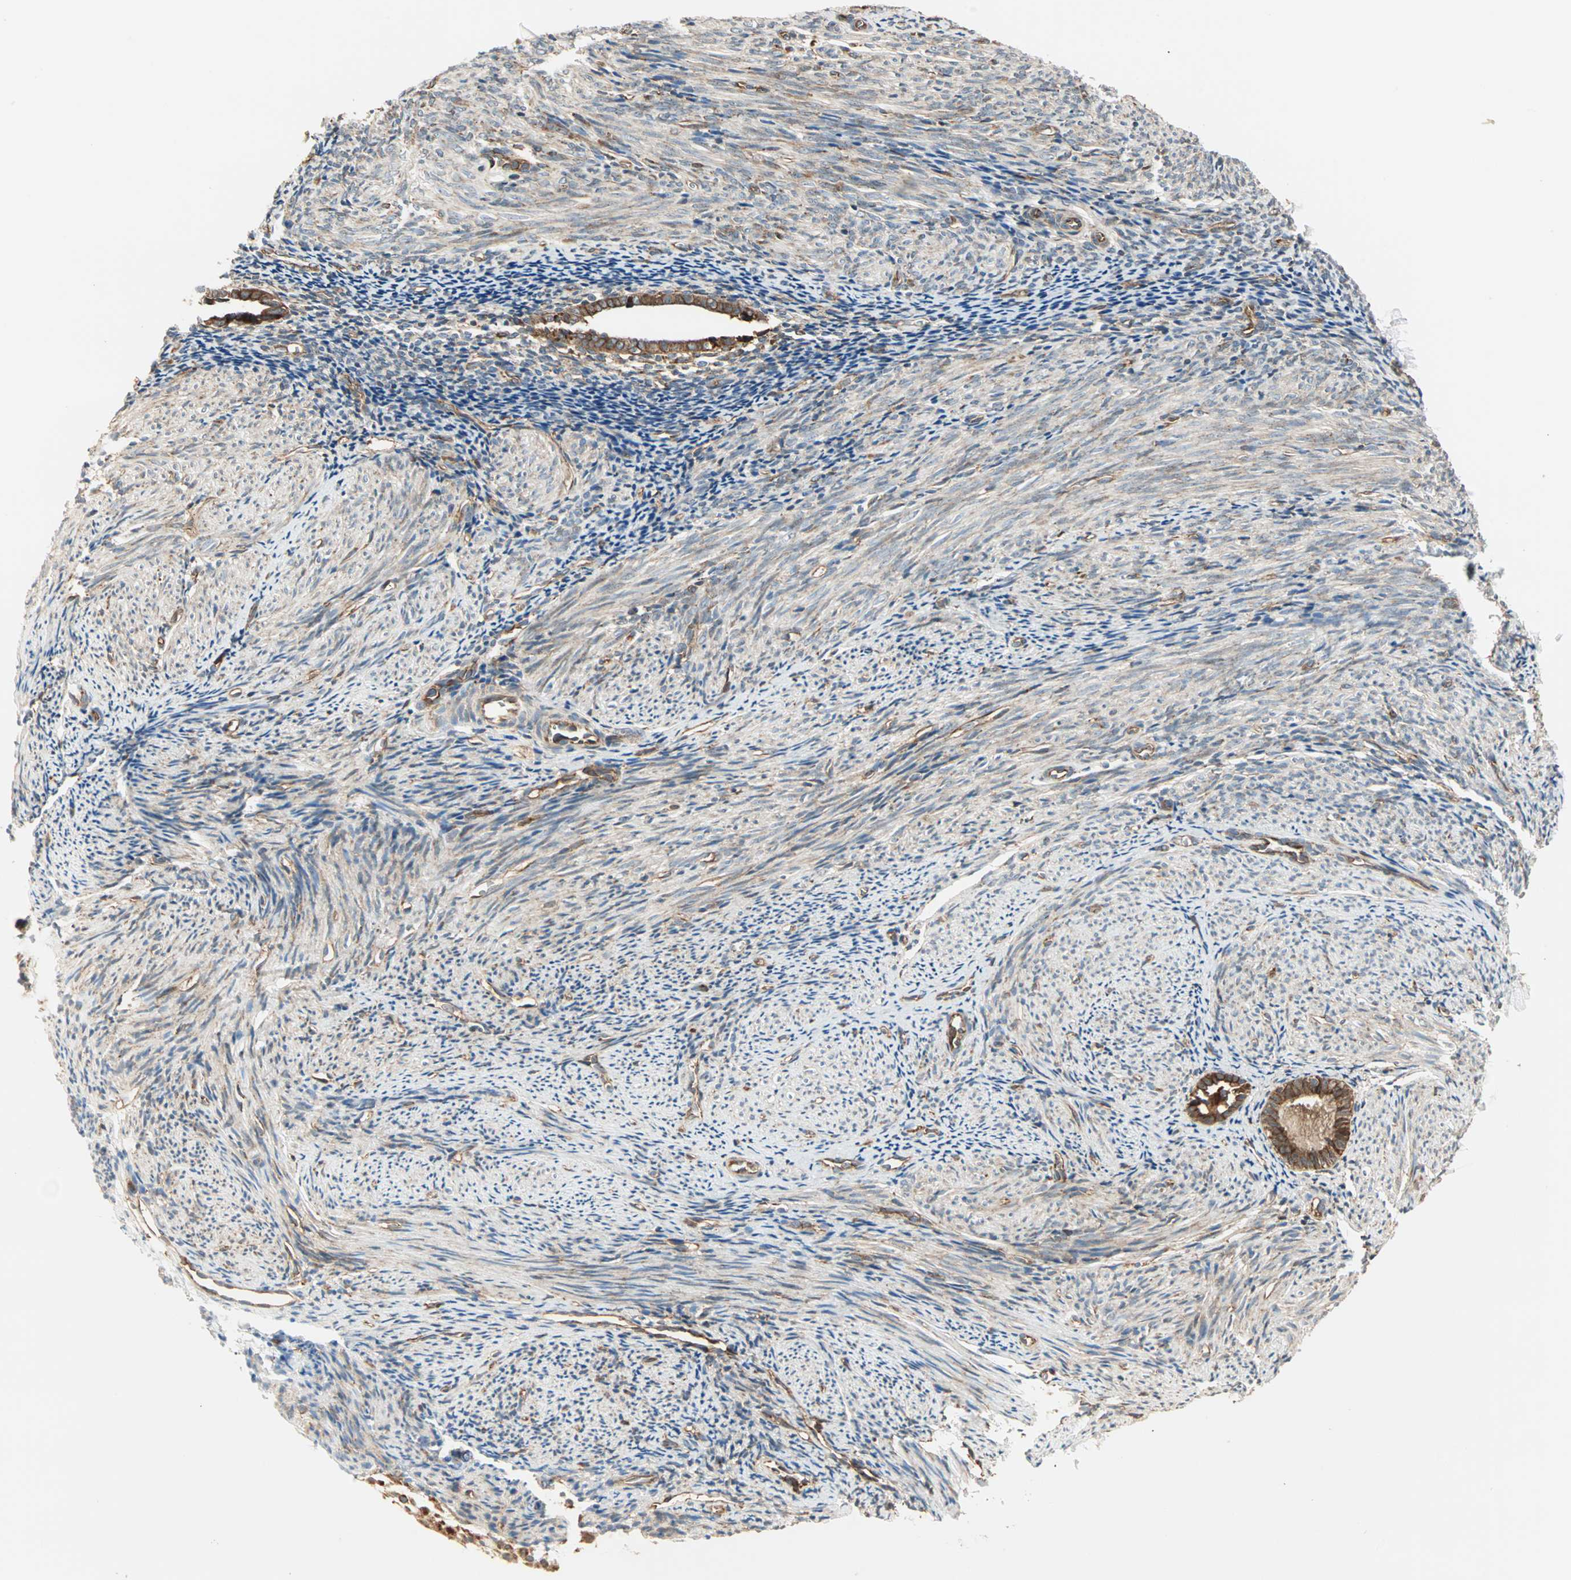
{"staining": {"intensity": "strong", "quantity": ">75%", "location": "cytoplasmic/membranous"}, "tissue": "endometrium", "cell_type": "Glandular cells", "image_type": "normal", "snomed": [{"axis": "morphology", "description": "Normal tissue, NOS"}, {"axis": "topography", "description": "Smooth muscle"}, {"axis": "topography", "description": "Endometrium"}], "caption": "This histopathology image displays immunohistochemistry (IHC) staining of normal endometrium, with high strong cytoplasmic/membranous staining in about >75% of glandular cells.", "gene": "P4HA1", "patient": {"sex": "female", "age": 57}}